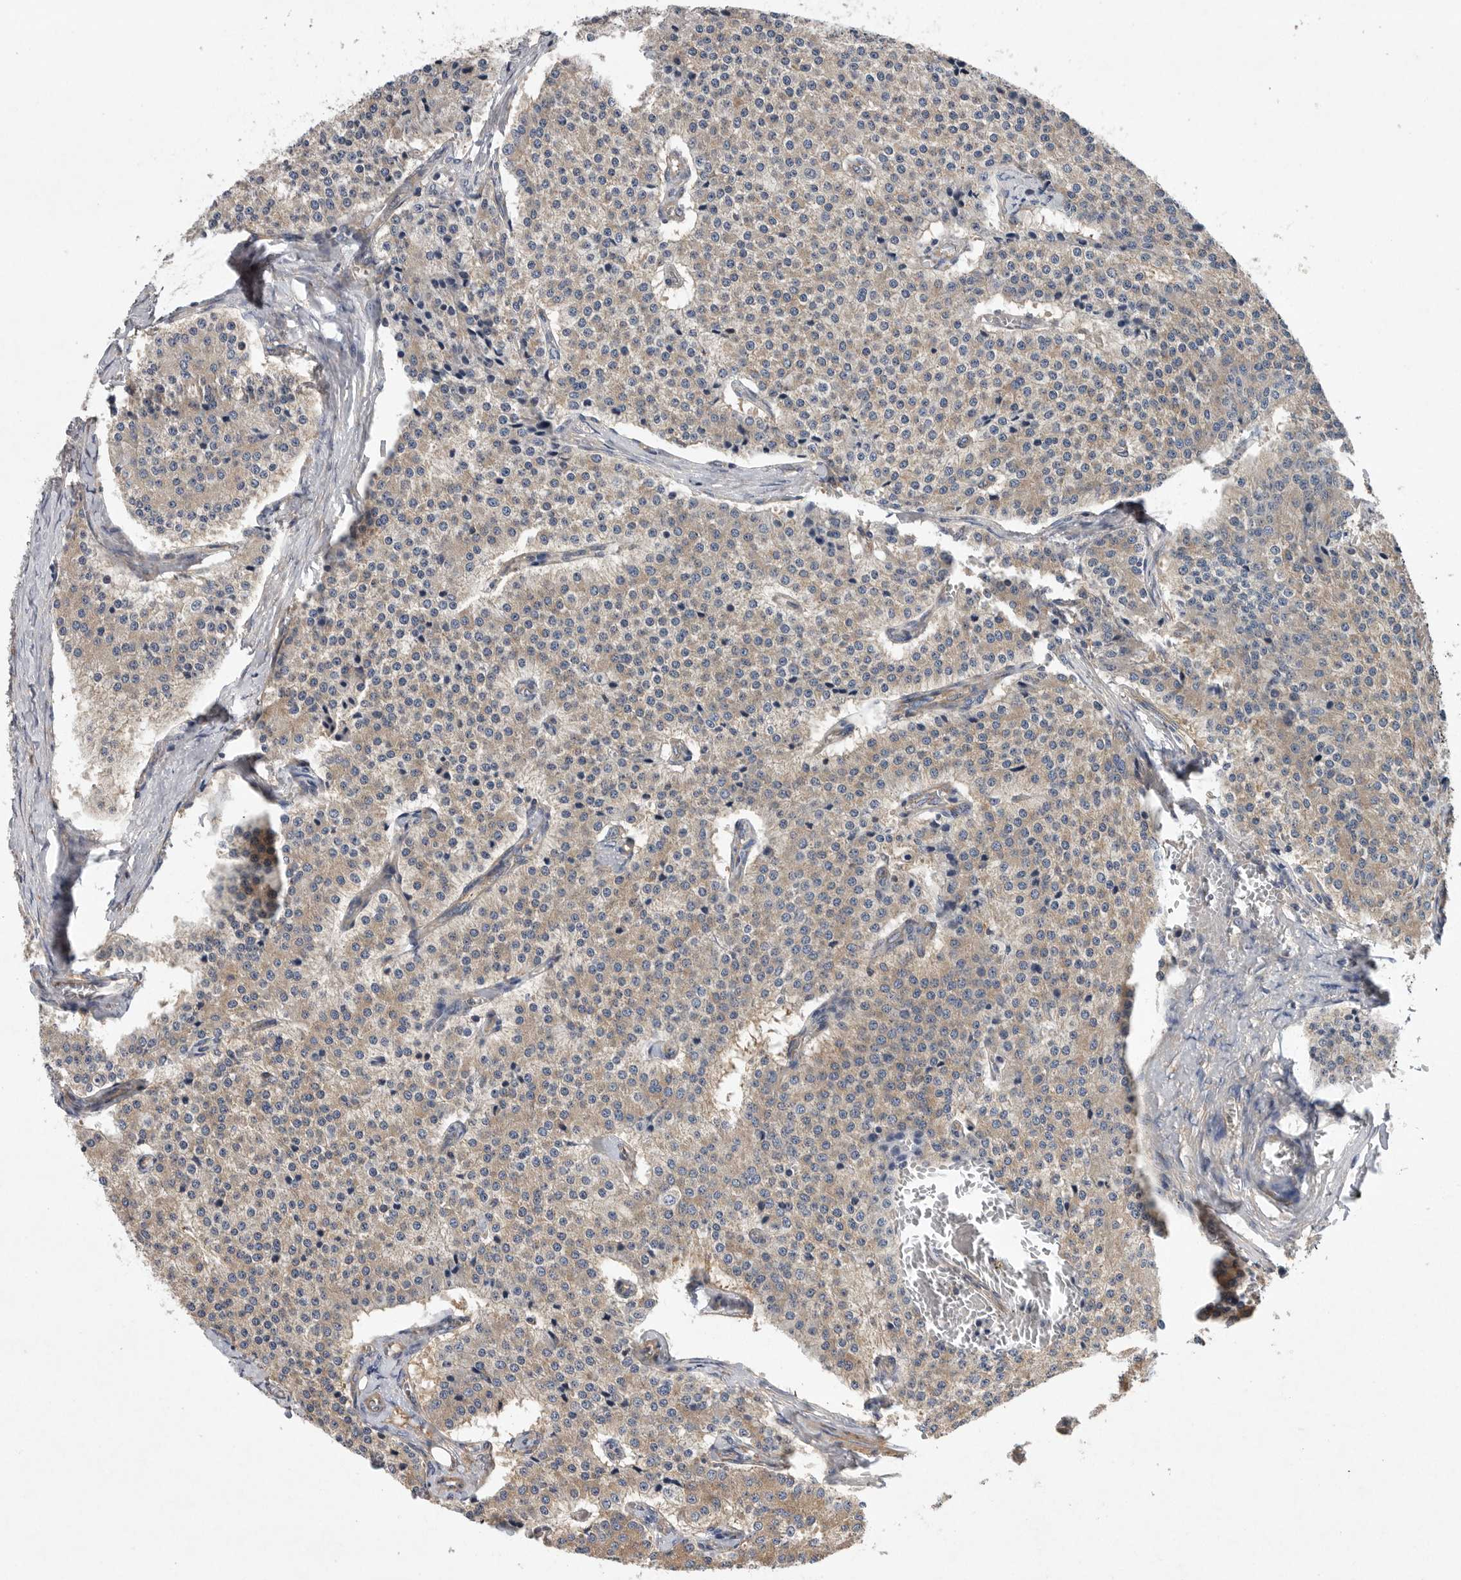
{"staining": {"intensity": "weak", "quantity": "25%-75%", "location": "cytoplasmic/membranous"}, "tissue": "carcinoid", "cell_type": "Tumor cells", "image_type": "cancer", "snomed": [{"axis": "morphology", "description": "Carcinoid, malignant, NOS"}, {"axis": "topography", "description": "Colon"}], "caption": "A high-resolution image shows IHC staining of carcinoid, which demonstrates weak cytoplasmic/membranous expression in about 25%-75% of tumor cells. (brown staining indicates protein expression, while blue staining denotes nuclei).", "gene": "OXR1", "patient": {"sex": "female", "age": 52}}